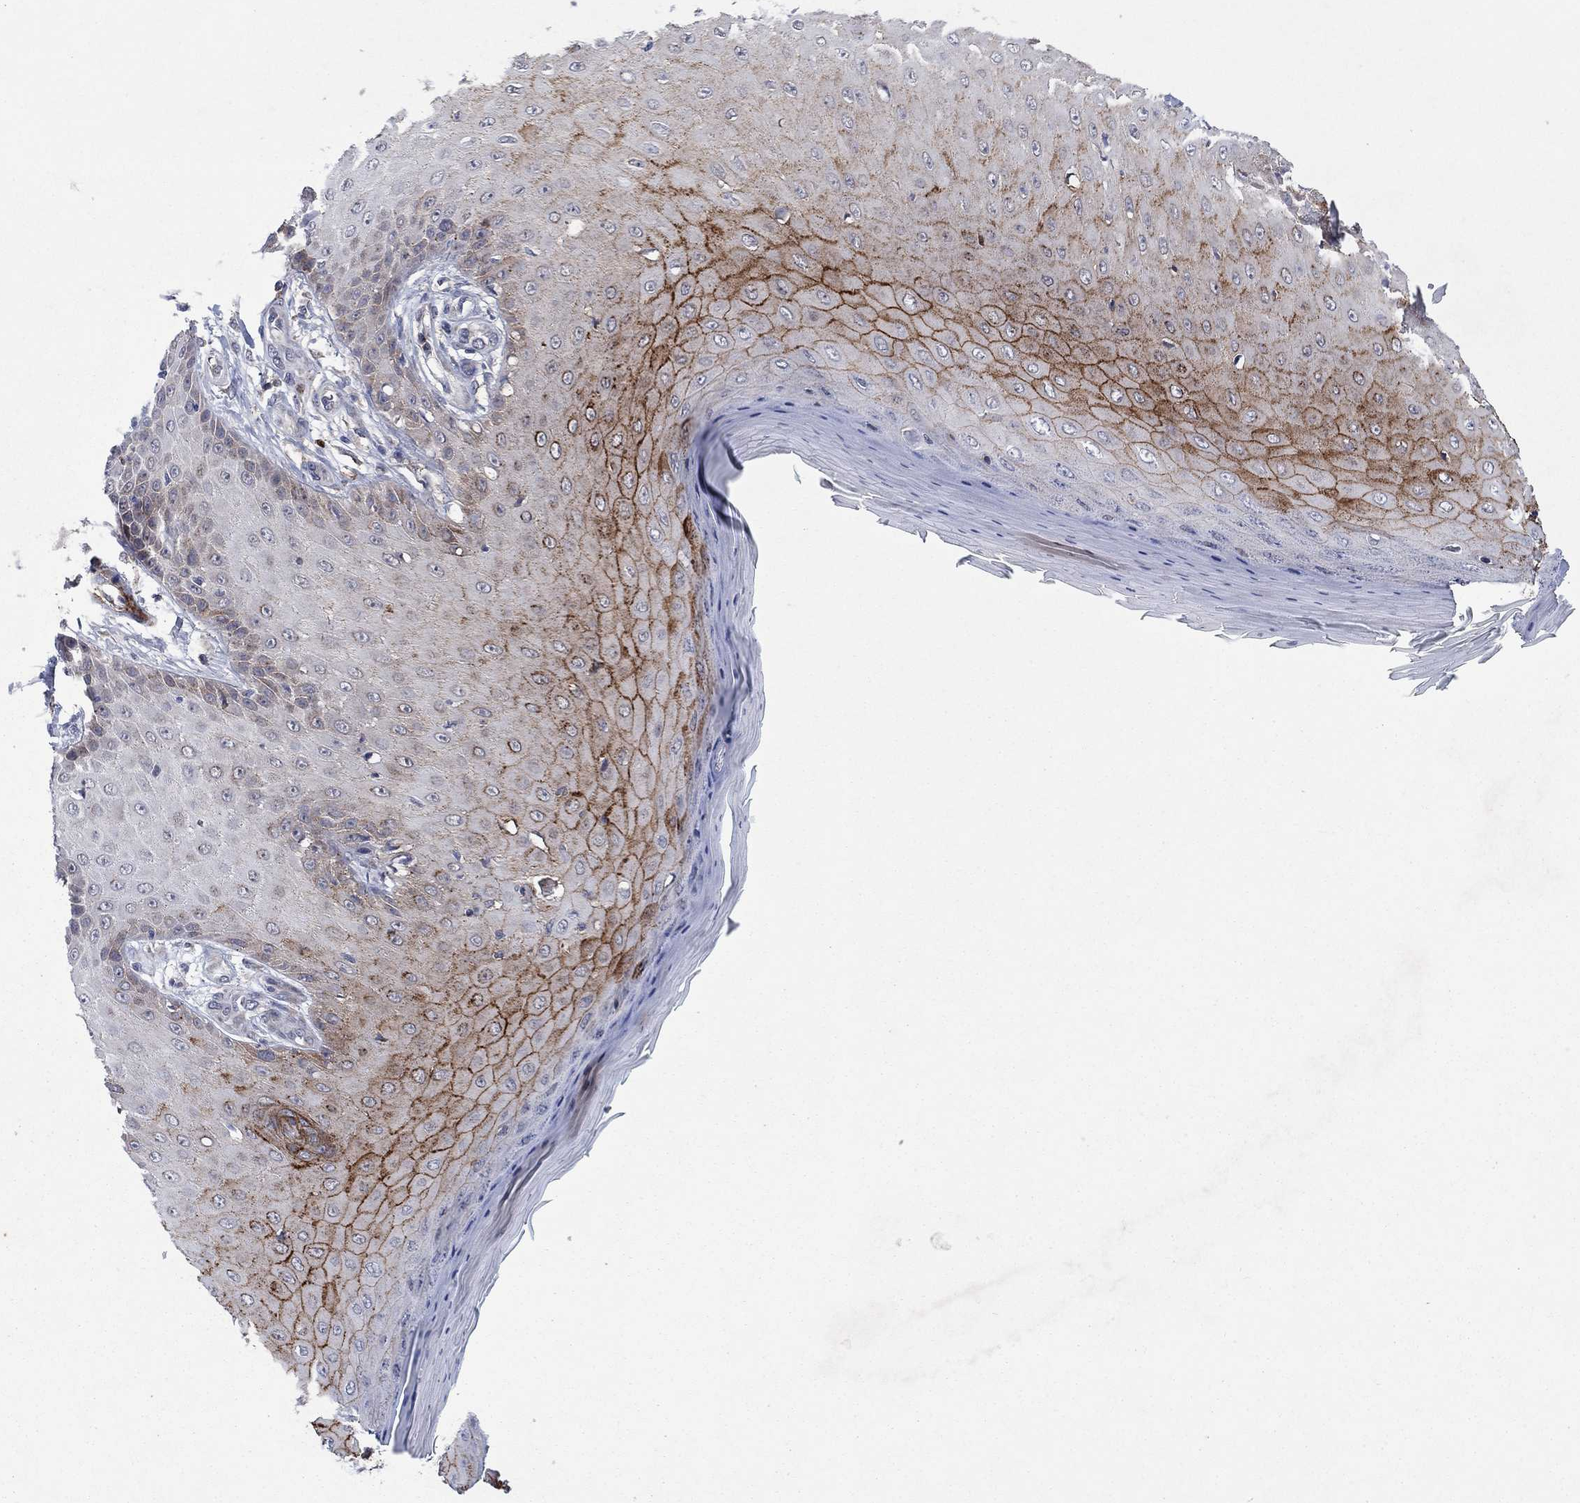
{"staining": {"intensity": "strong", "quantity": "25%-75%", "location": "cytoplasmic/membranous"}, "tissue": "skin cancer", "cell_type": "Tumor cells", "image_type": "cancer", "snomed": [{"axis": "morphology", "description": "Inflammation, NOS"}, {"axis": "morphology", "description": "Squamous cell carcinoma, NOS"}, {"axis": "topography", "description": "Skin"}], "caption": "DAB immunohistochemical staining of squamous cell carcinoma (skin) displays strong cytoplasmic/membranous protein expression in approximately 25%-75% of tumor cells. (DAB (3,3'-diaminobenzidine) IHC with brightfield microscopy, high magnification).", "gene": "SDC1", "patient": {"sex": "male", "age": 70}}